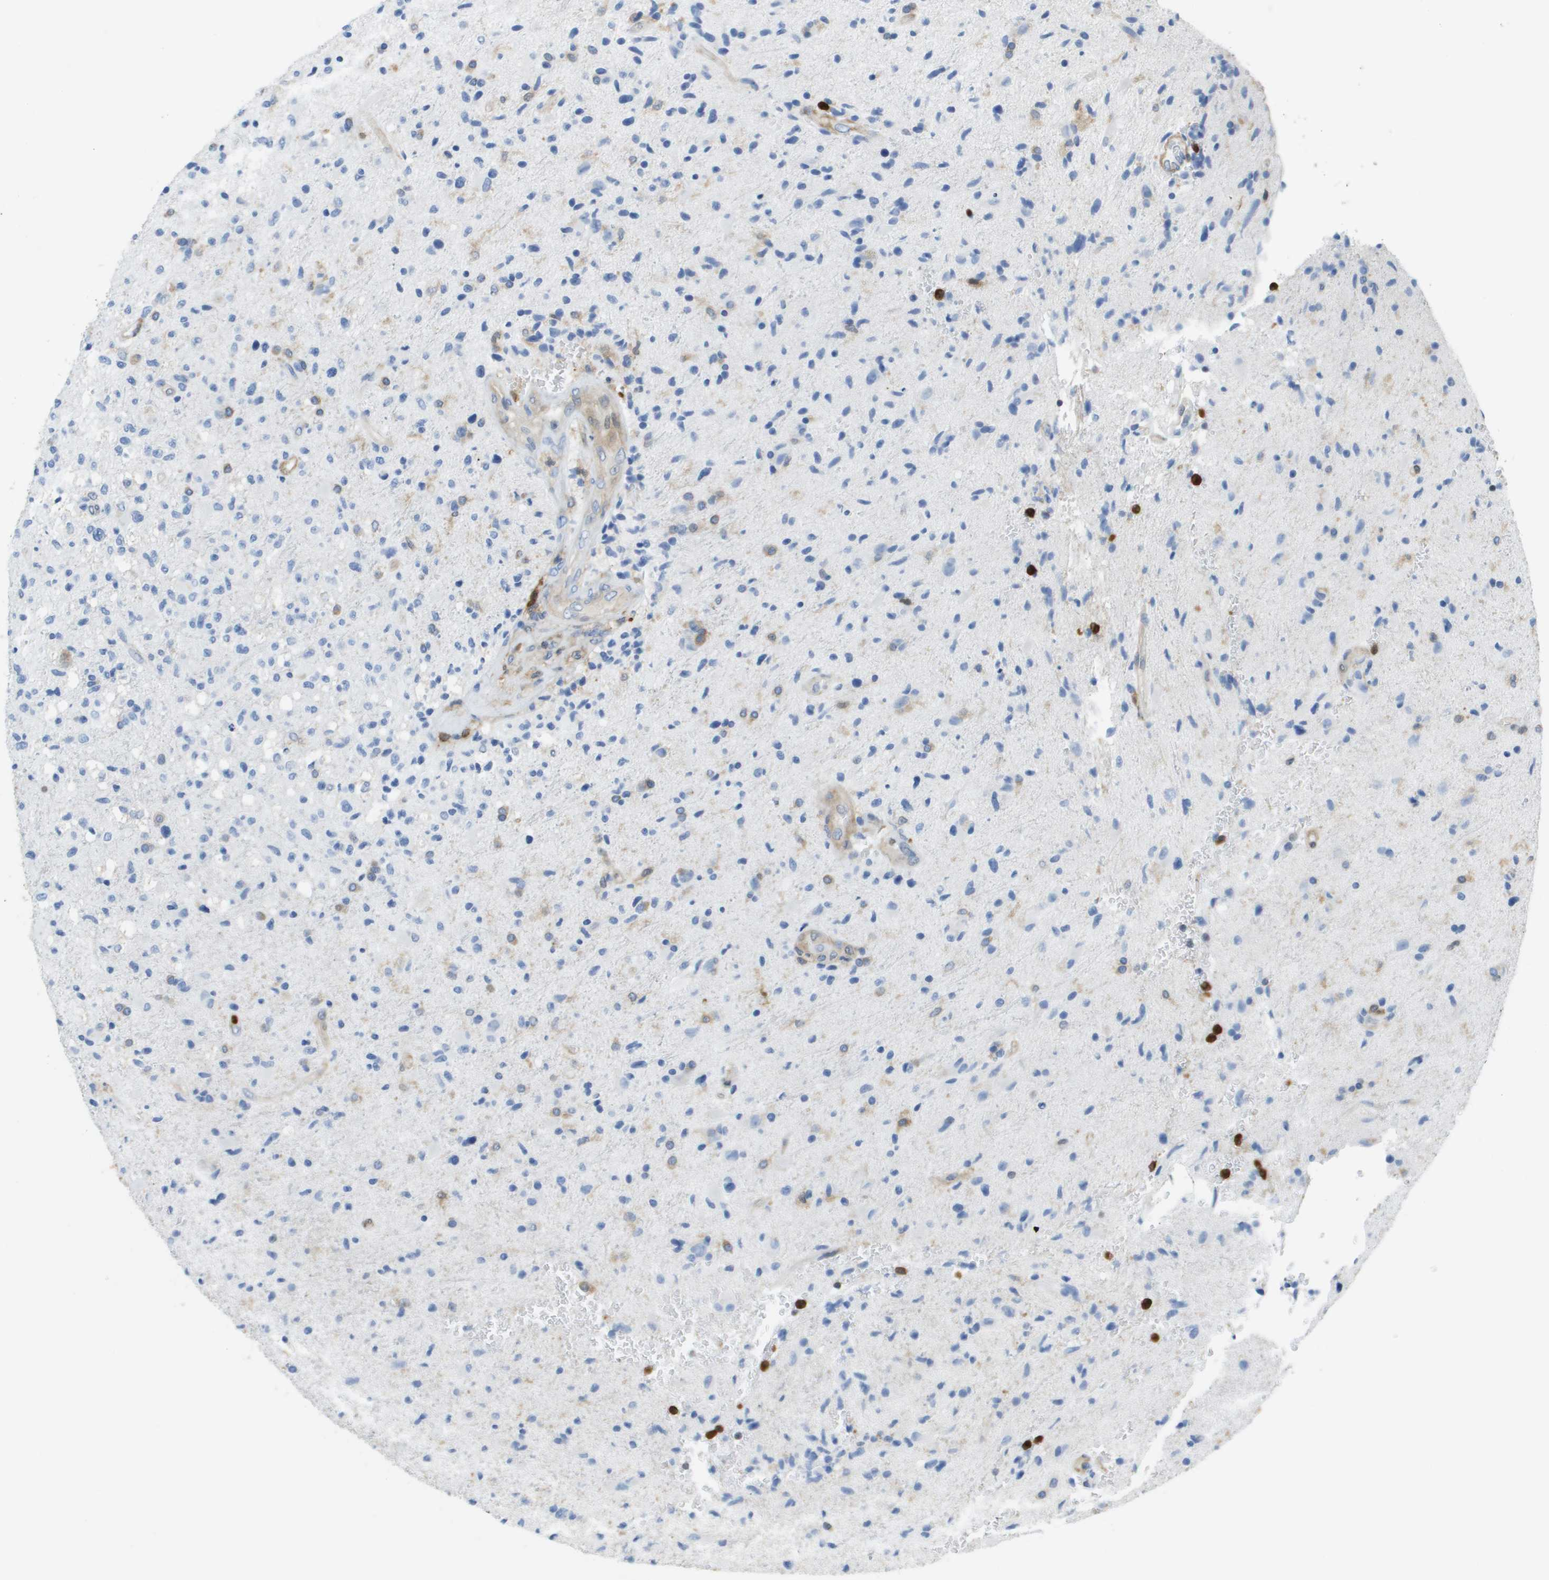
{"staining": {"intensity": "weak", "quantity": "<25%", "location": "cytoplasmic/membranous"}, "tissue": "glioma", "cell_type": "Tumor cells", "image_type": "cancer", "snomed": [{"axis": "morphology", "description": "Glioma, malignant, High grade"}, {"axis": "topography", "description": "Brain"}], "caption": "This is an immunohistochemistry photomicrograph of human high-grade glioma (malignant). There is no positivity in tumor cells.", "gene": "DOCK5", "patient": {"sex": "male", "age": 72}}